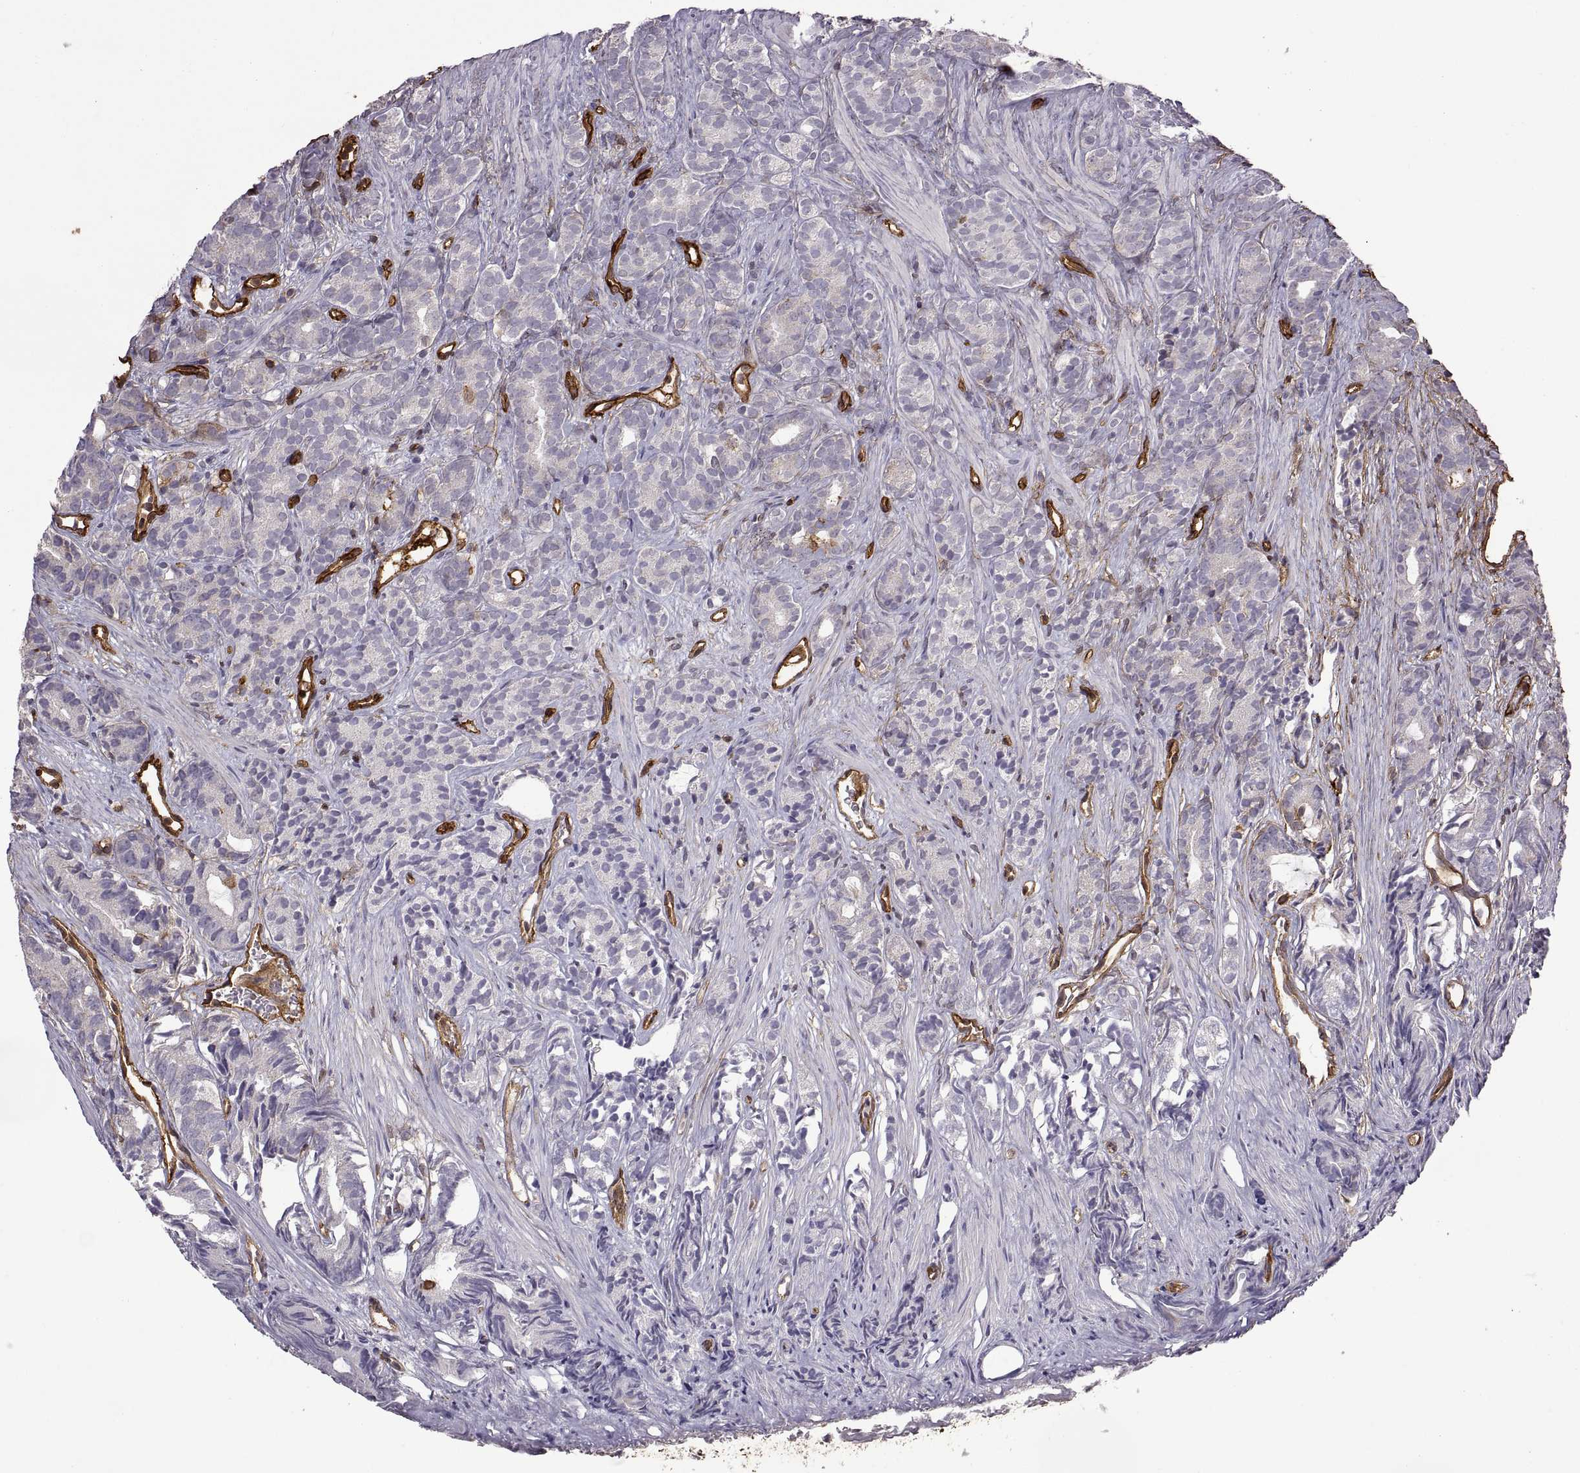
{"staining": {"intensity": "negative", "quantity": "none", "location": "none"}, "tissue": "prostate cancer", "cell_type": "Tumor cells", "image_type": "cancer", "snomed": [{"axis": "morphology", "description": "Adenocarcinoma, High grade"}, {"axis": "topography", "description": "Prostate"}], "caption": "DAB (3,3'-diaminobenzidine) immunohistochemical staining of prostate high-grade adenocarcinoma shows no significant expression in tumor cells.", "gene": "S100A10", "patient": {"sex": "male", "age": 84}}